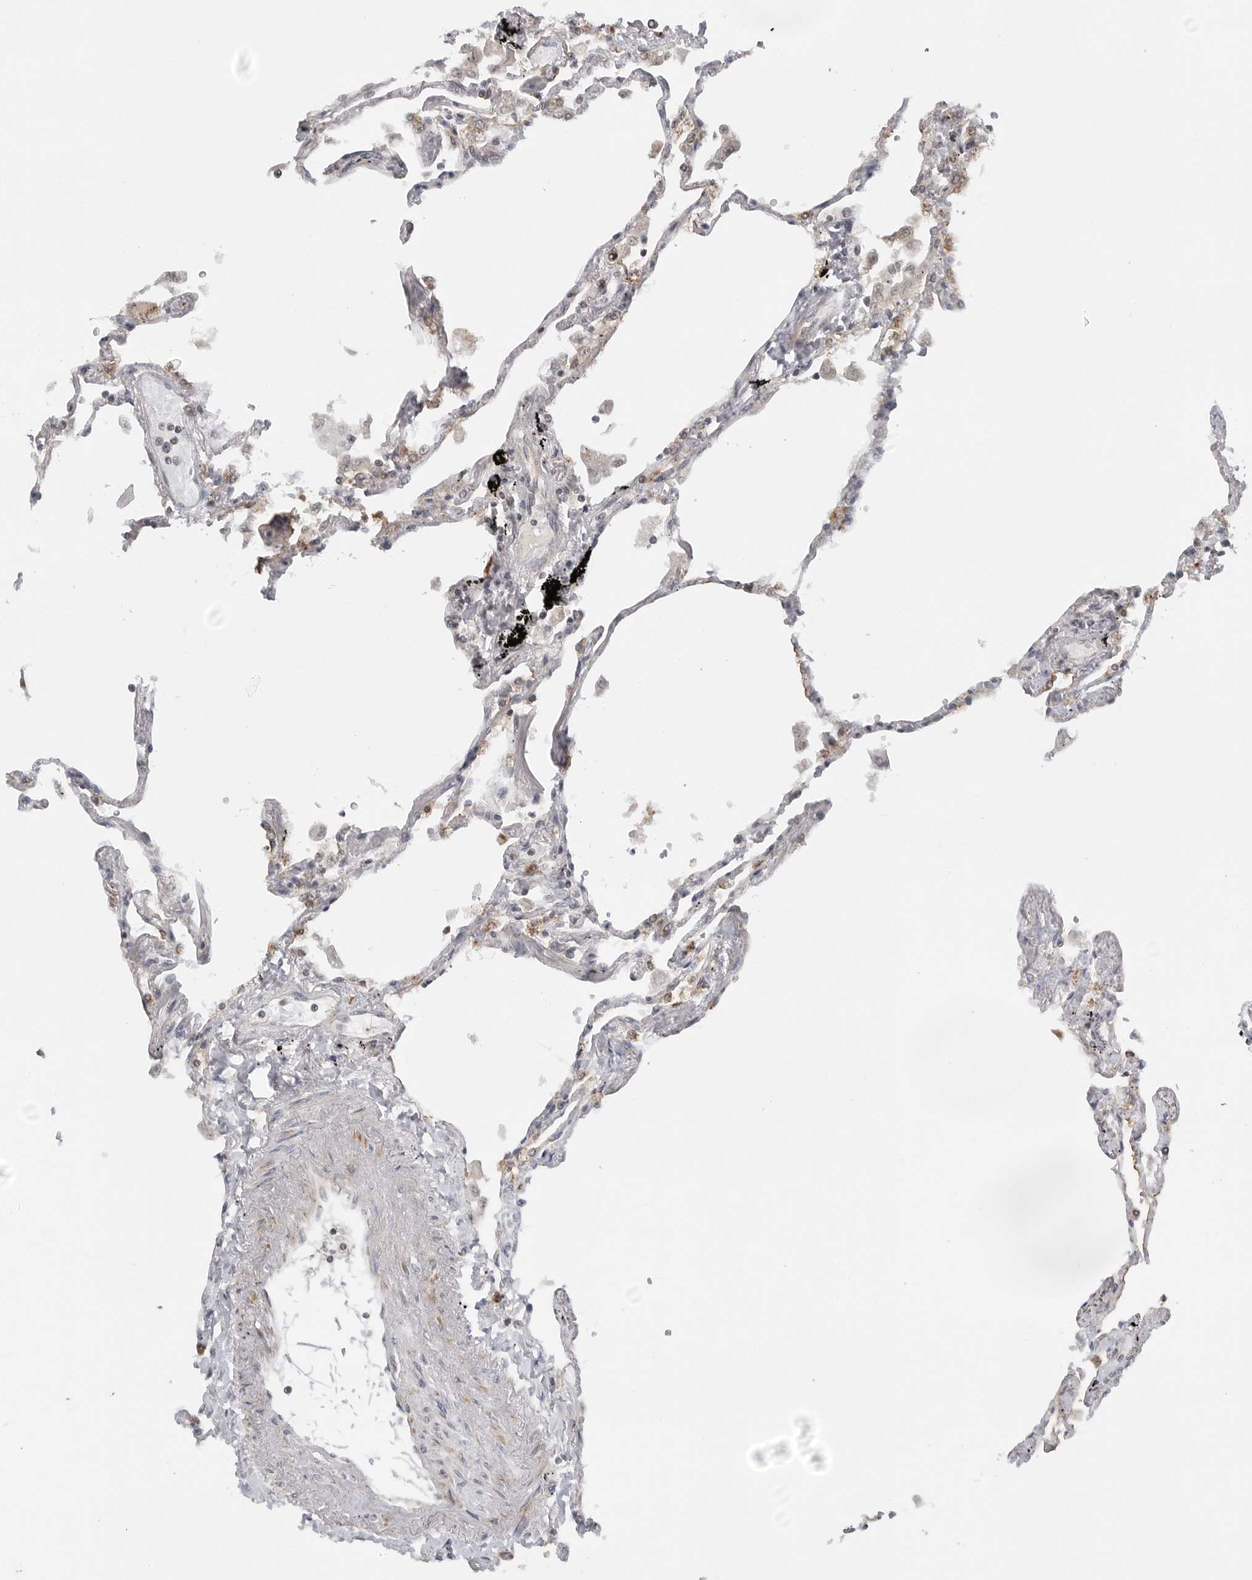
{"staining": {"intensity": "moderate", "quantity": "<25%", "location": "cytoplasmic/membranous"}, "tissue": "lung", "cell_type": "Alveolar cells", "image_type": "normal", "snomed": [{"axis": "morphology", "description": "Normal tissue, NOS"}, {"axis": "topography", "description": "Lung"}], "caption": "IHC staining of unremarkable lung, which shows low levels of moderate cytoplasmic/membranous positivity in about <25% of alveolar cells indicating moderate cytoplasmic/membranous protein expression. The staining was performed using DAB (brown) for protein detection and nuclei were counterstained in hematoxylin (blue).", "gene": "PEX2", "patient": {"sex": "female", "age": 67}}